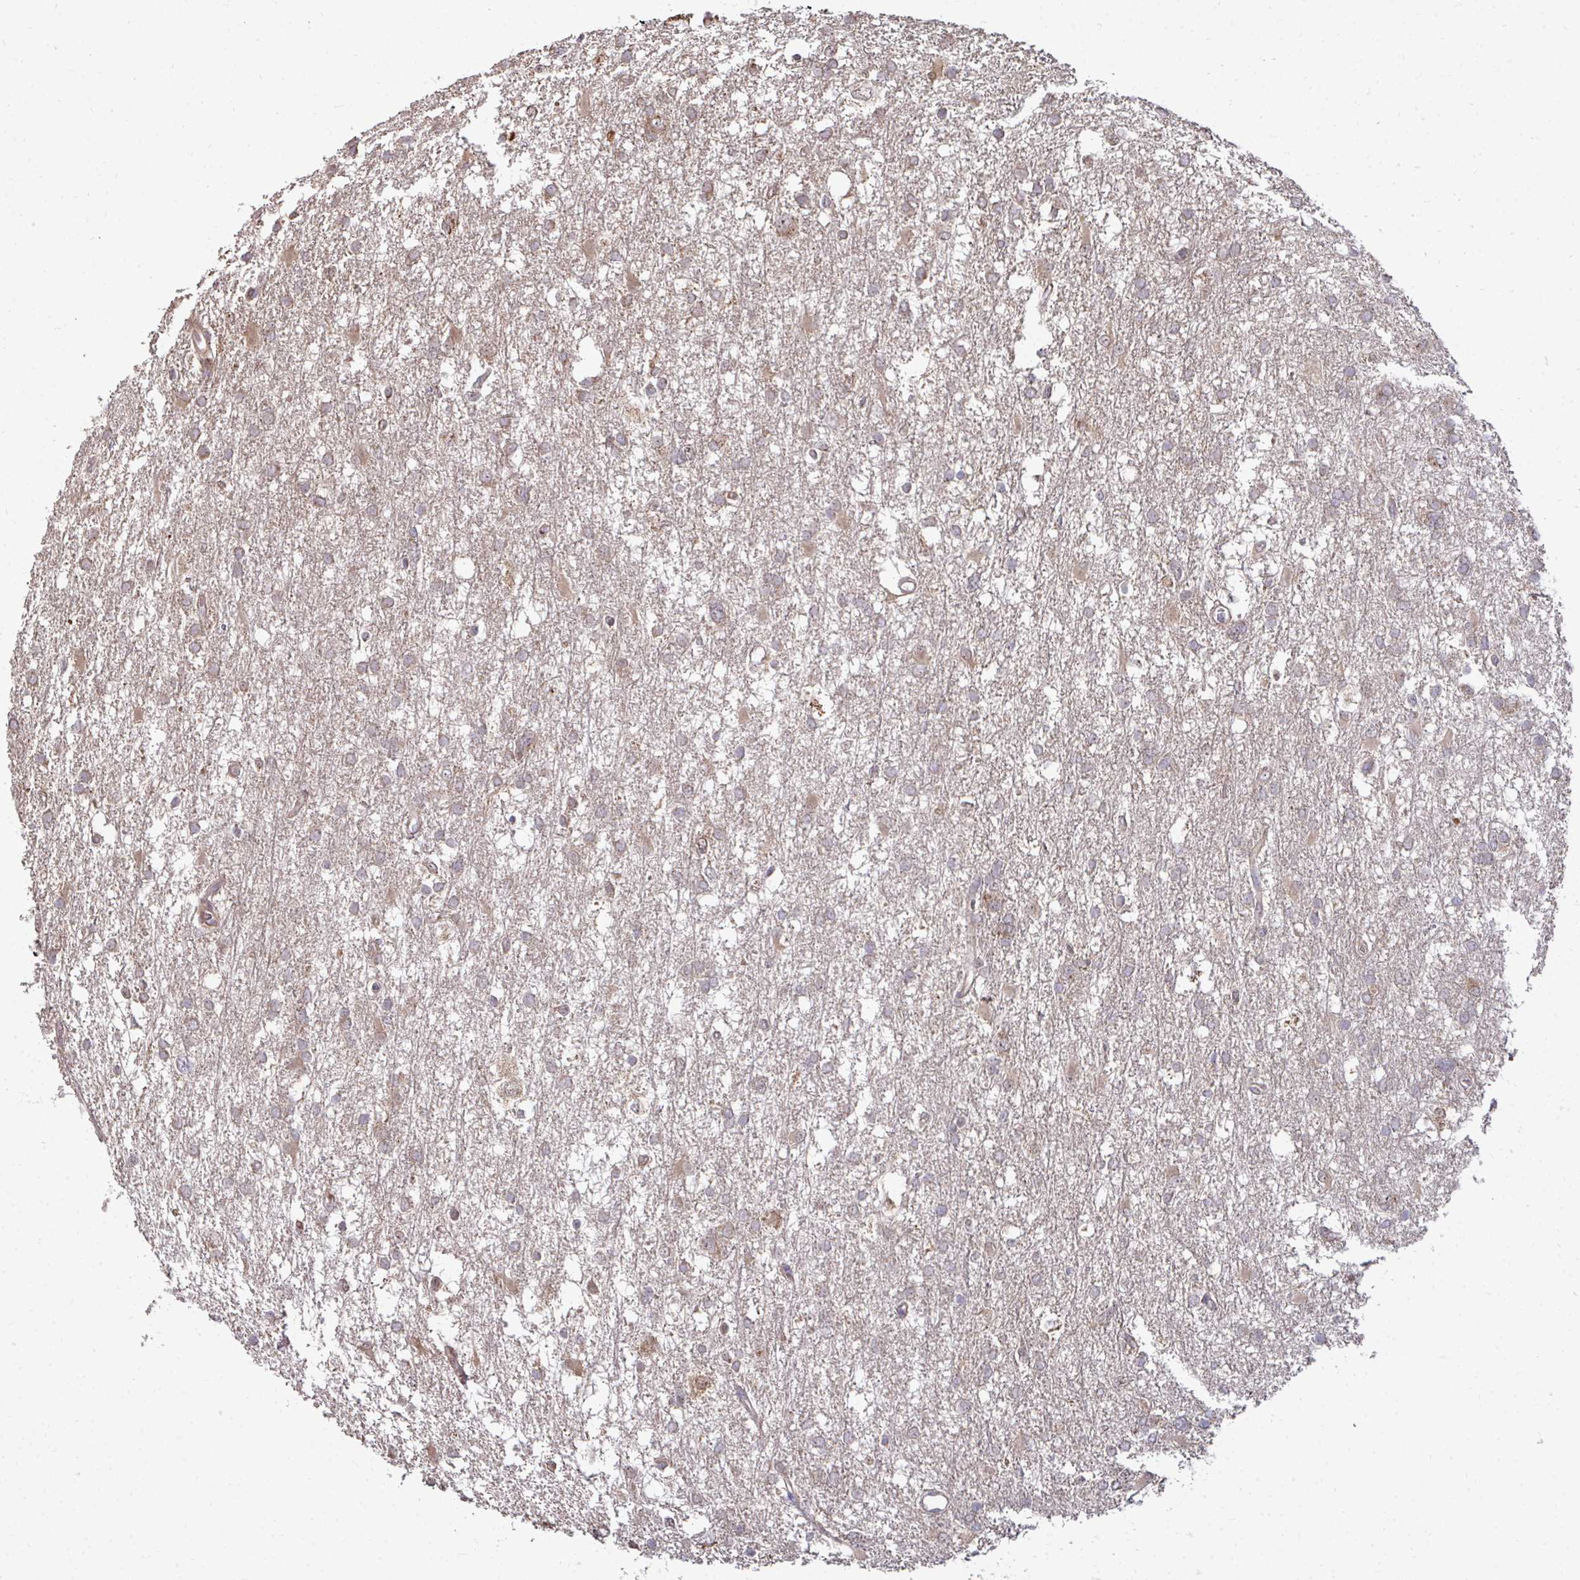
{"staining": {"intensity": "weak", "quantity": ">75%", "location": "cytoplasmic/membranous"}, "tissue": "glioma", "cell_type": "Tumor cells", "image_type": "cancer", "snomed": [{"axis": "morphology", "description": "Glioma, malignant, High grade"}, {"axis": "topography", "description": "Brain"}], "caption": "Protein staining of glioma tissue exhibits weak cytoplasmic/membranous positivity in approximately >75% of tumor cells. The staining is performed using DAB (3,3'-diaminobenzidine) brown chromogen to label protein expression. The nuclei are counter-stained blue using hematoxylin.", "gene": "DNAJA2", "patient": {"sex": "male", "age": 61}}